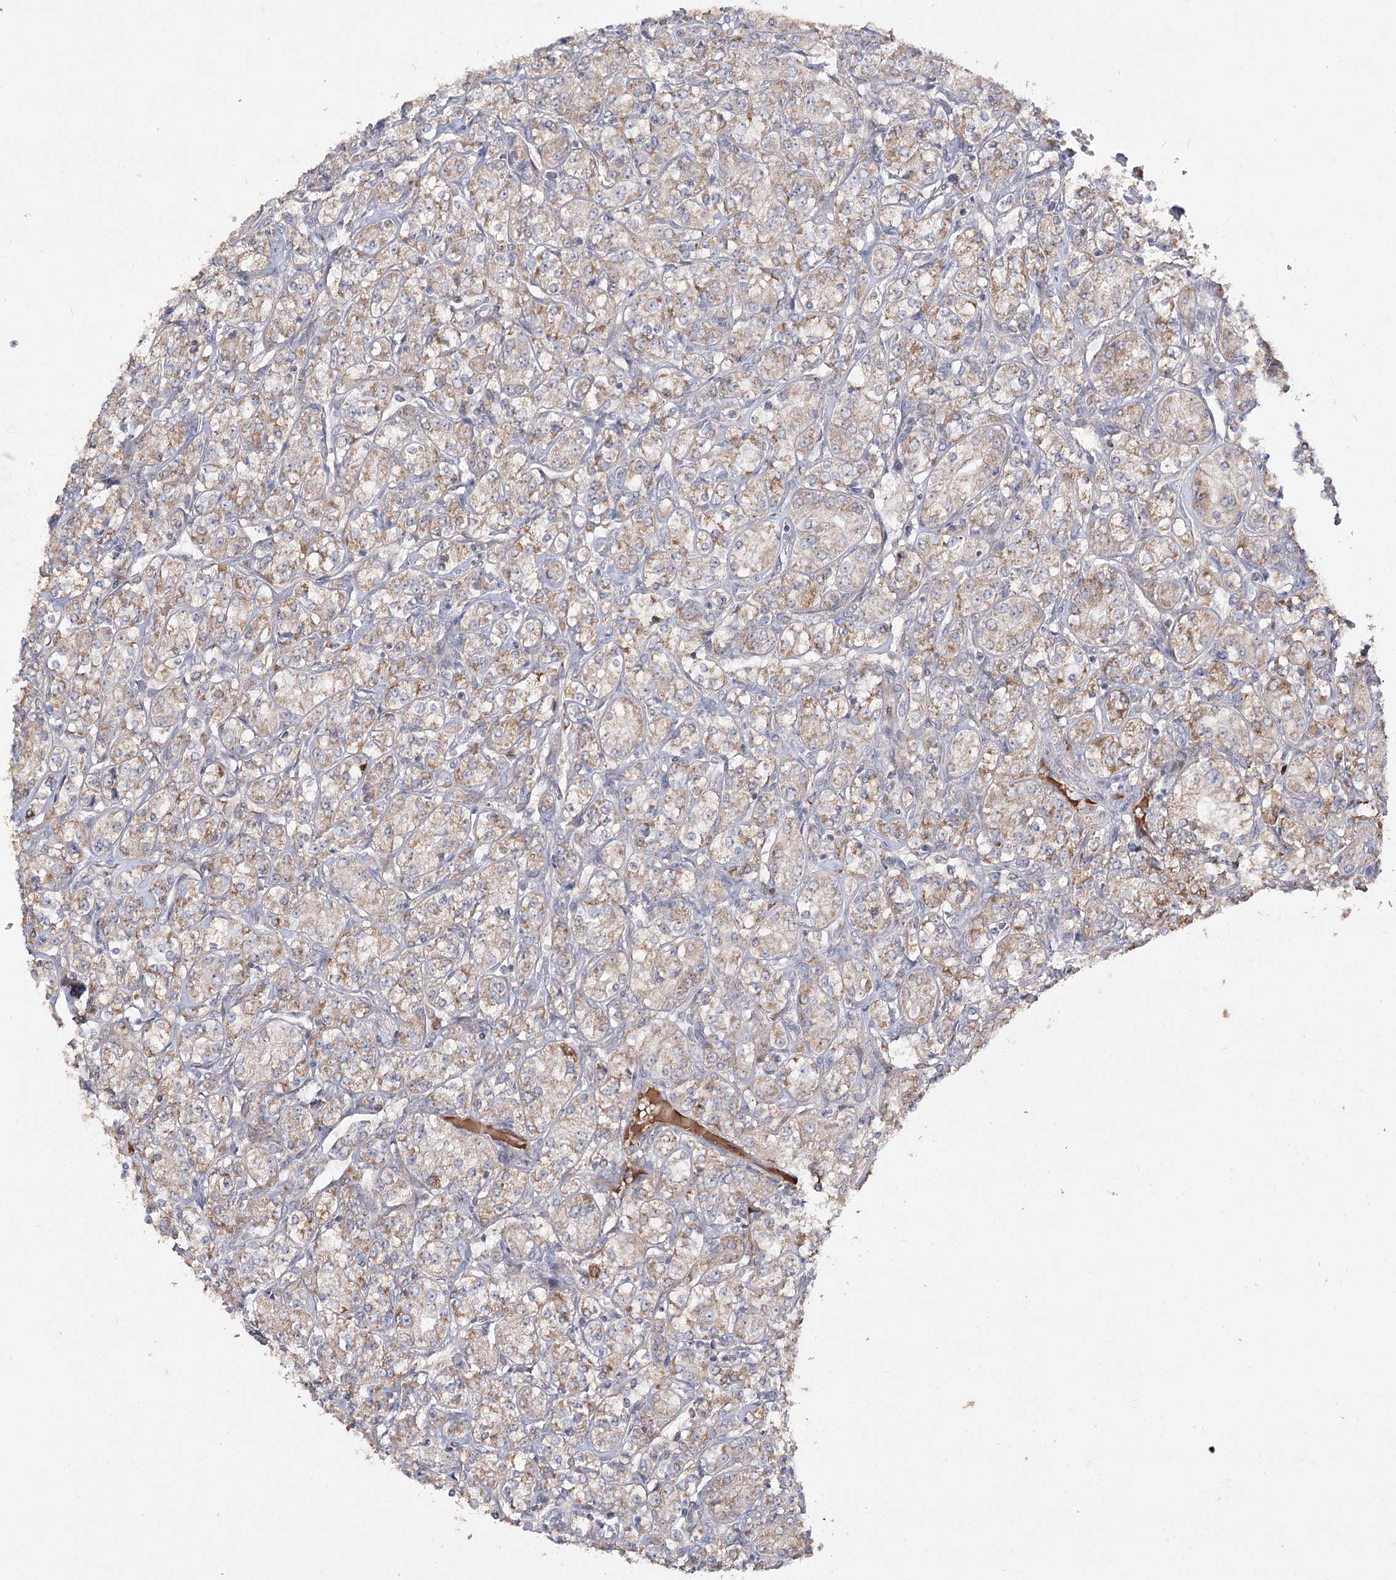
{"staining": {"intensity": "weak", "quantity": ">75%", "location": "cytoplasmic/membranous"}, "tissue": "renal cancer", "cell_type": "Tumor cells", "image_type": "cancer", "snomed": [{"axis": "morphology", "description": "Adenocarcinoma, NOS"}, {"axis": "topography", "description": "Kidney"}], "caption": "Brown immunohistochemical staining in renal adenocarcinoma reveals weak cytoplasmic/membranous positivity in approximately >75% of tumor cells.", "gene": "NADK2", "patient": {"sex": "male", "age": 77}}